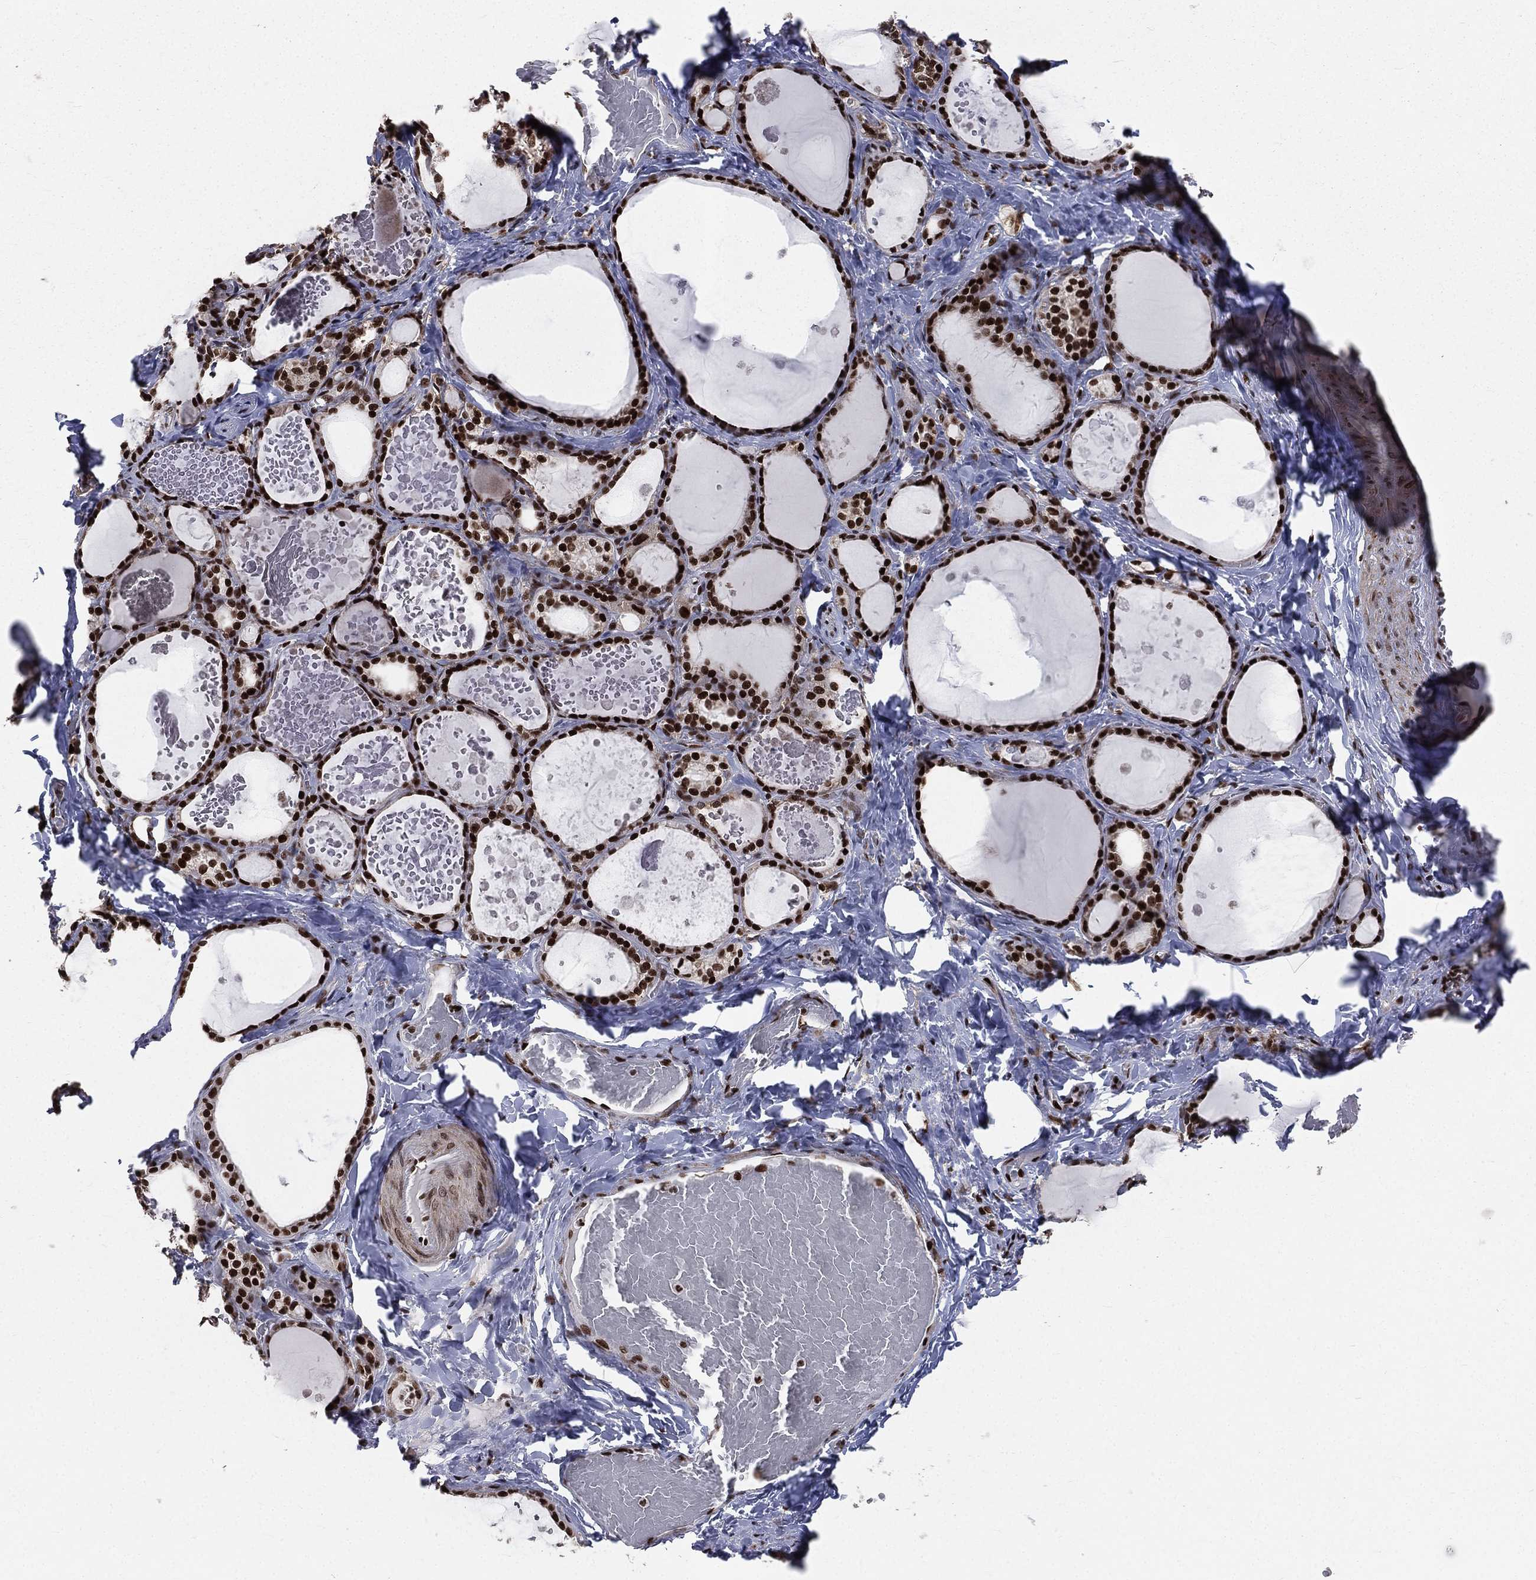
{"staining": {"intensity": "strong", "quantity": ">75%", "location": "nuclear"}, "tissue": "thyroid gland", "cell_type": "Glandular cells", "image_type": "normal", "snomed": [{"axis": "morphology", "description": "Normal tissue, NOS"}, {"axis": "topography", "description": "Thyroid gland"}], "caption": "Normal thyroid gland was stained to show a protein in brown. There is high levels of strong nuclear expression in about >75% of glandular cells.", "gene": "POLB", "patient": {"sex": "female", "age": 56}}